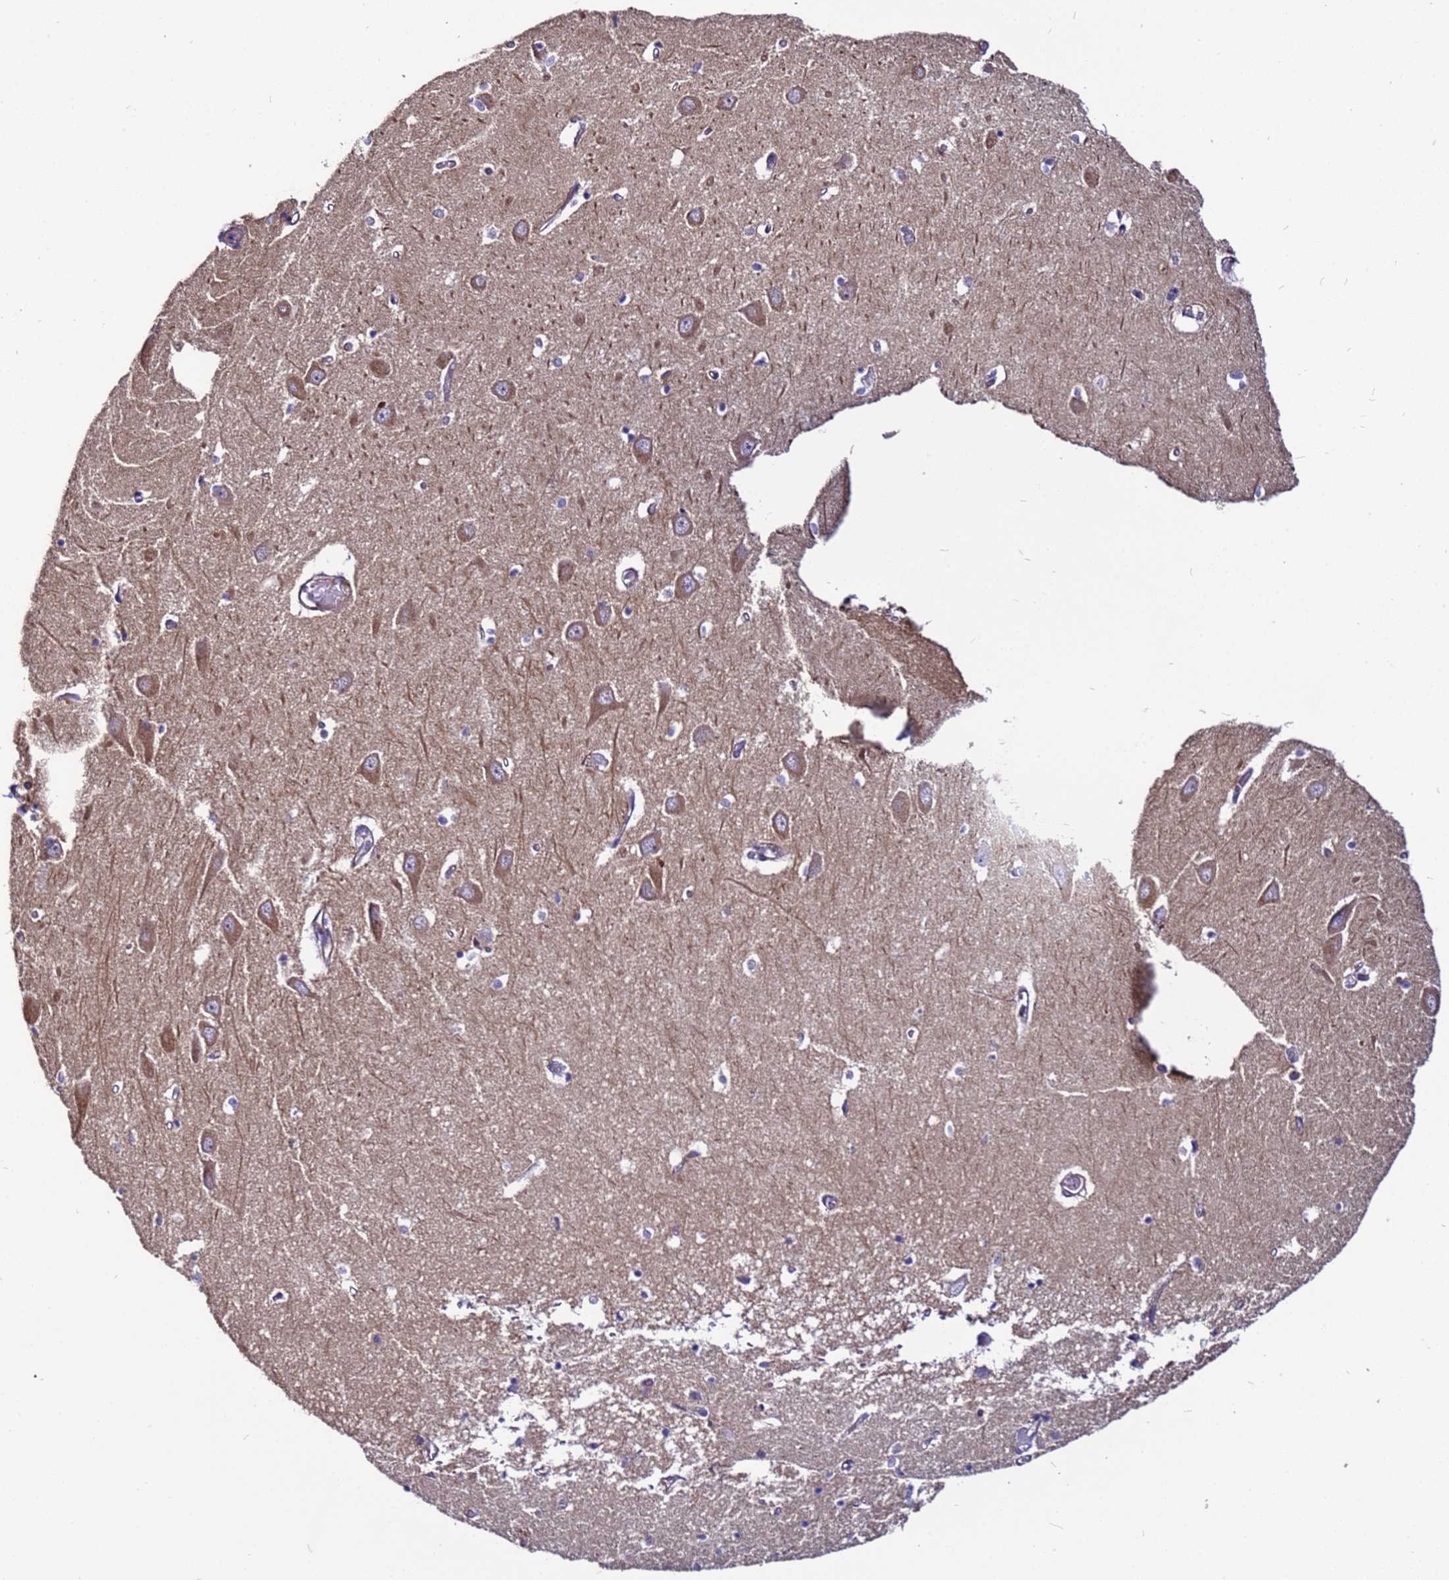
{"staining": {"intensity": "weak", "quantity": "<25%", "location": "cytoplasmic/membranous"}, "tissue": "hippocampus", "cell_type": "Glial cells", "image_type": "normal", "snomed": [{"axis": "morphology", "description": "Normal tissue, NOS"}, {"axis": "topography", "description": "Hippocampus"}], "caption": "This is an immunohistochemistry (IHC) histopathology image of benign human hippocampus. There is no positivity in glial cells.", "gene": "STK38L", "patient": {"sex": "male", "age": 70}}